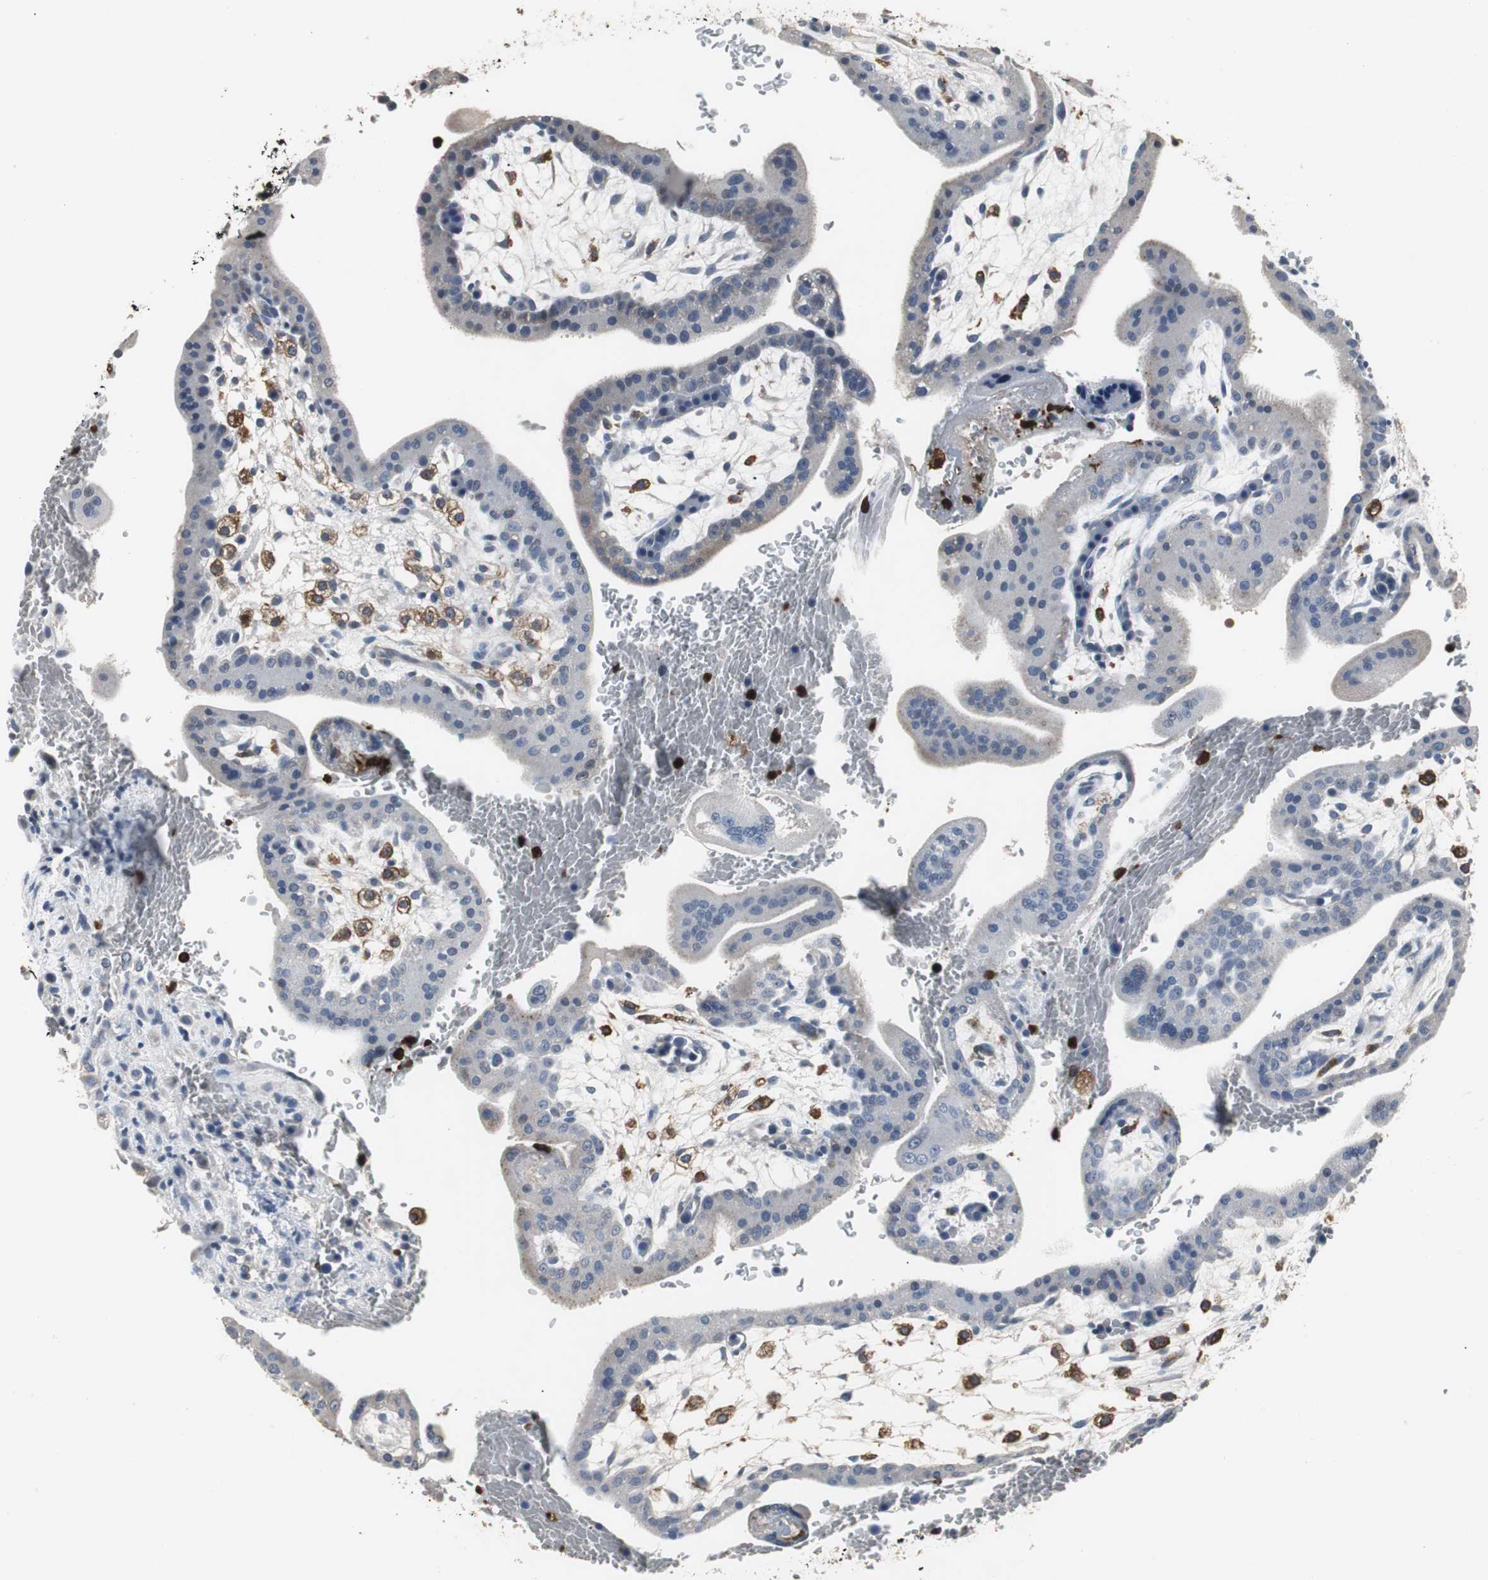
{"staining": {"intensity": "negative", "quantity": "none", "location": "none"}, "tissue": "placenta", "cell_type": "Decidual cells", "image_type": "normal", "snomed": [{"axis": "morphology", "description": "Normal tissue, NOS"}, {"axis": "topography", "description": "Placenta"}], "caption": "This is an immunohistochemistry (IHC) image of normal placenta. There is no staining in decidual cells.", "gene": "NCF2", "patient": {"sex": "female", "age": 35}}